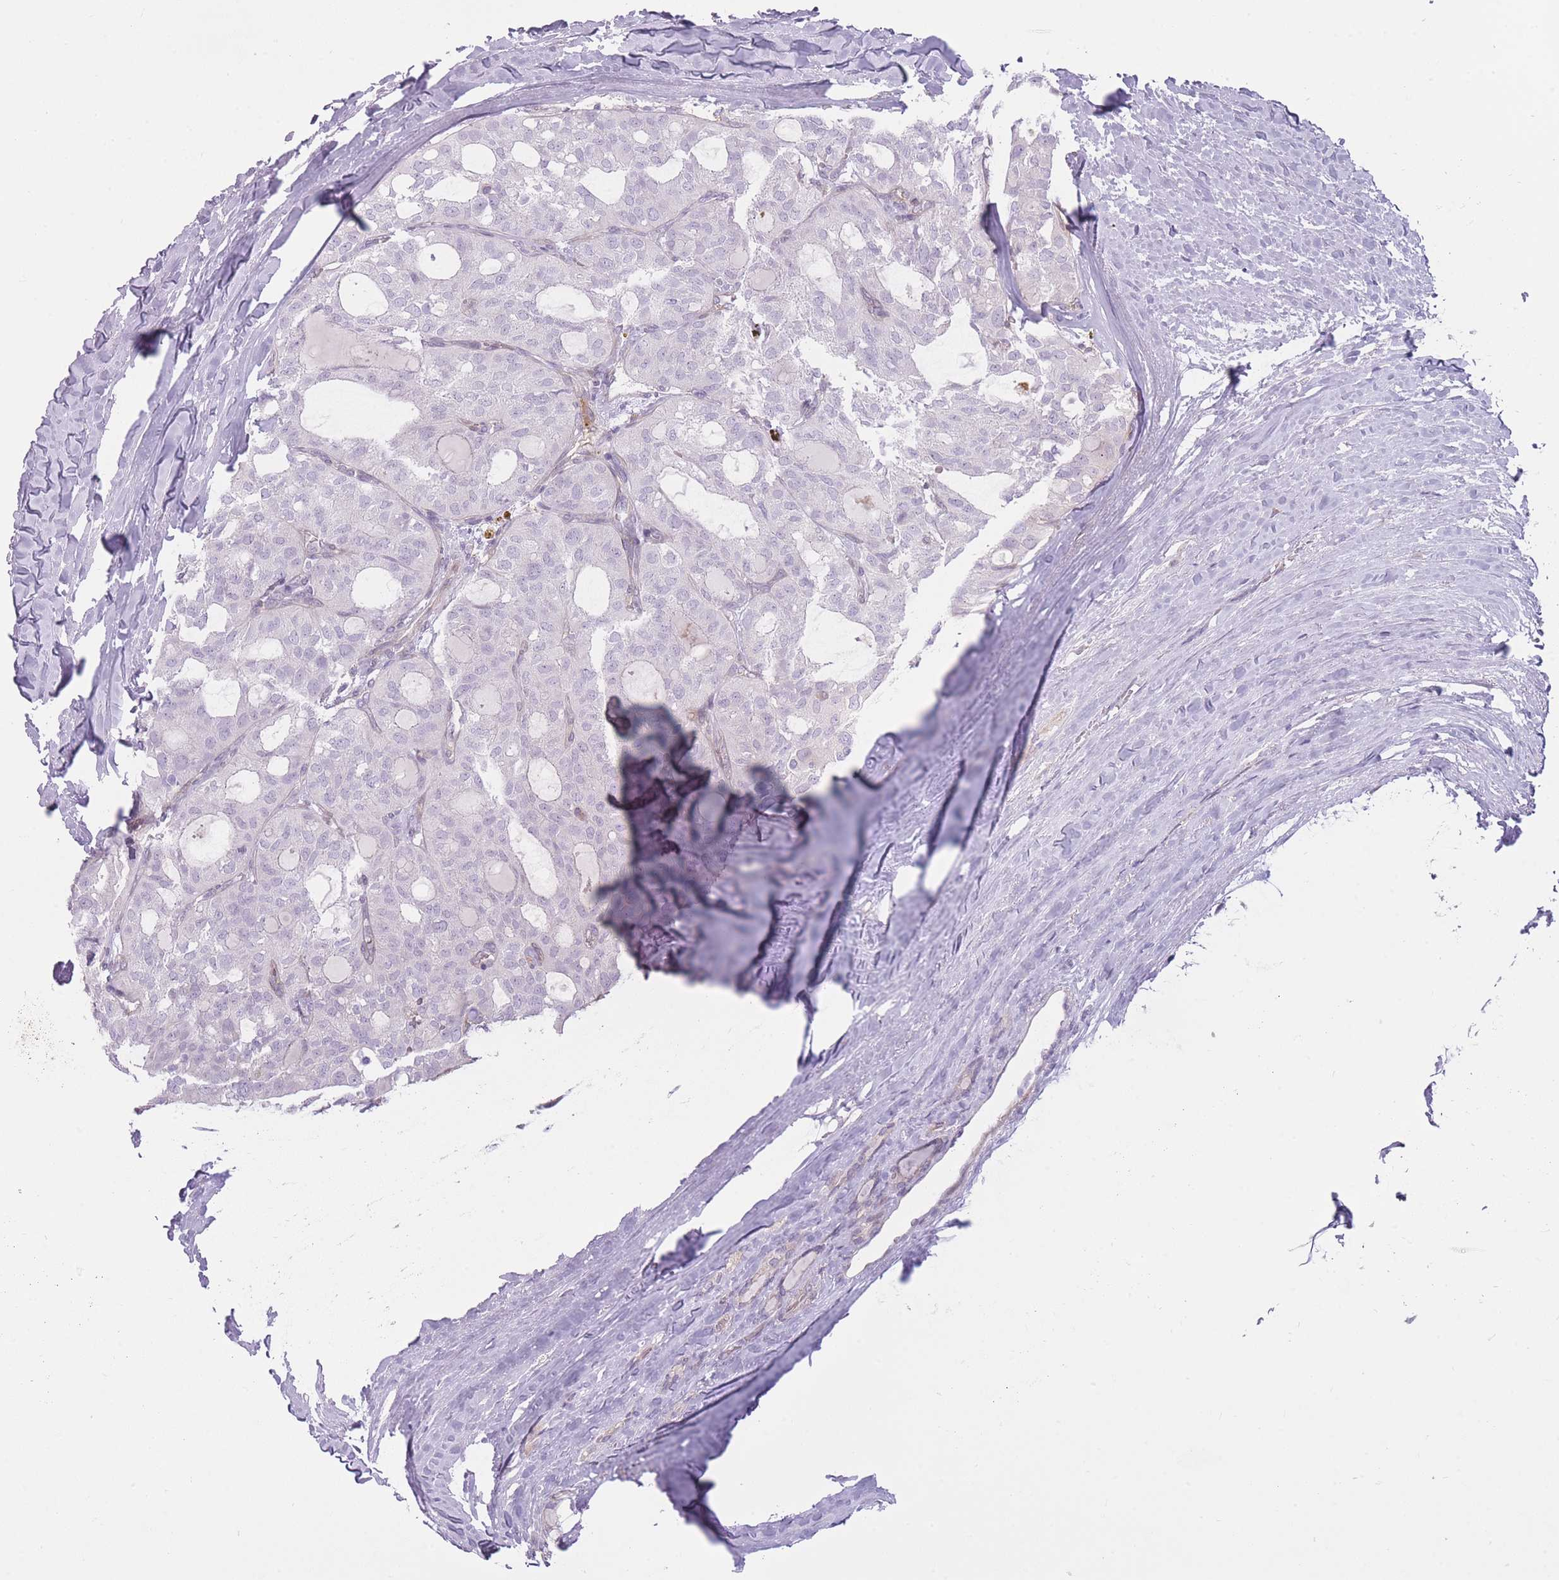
{"staining": {"intensity": "negative", "quantity": "none", "location": "none"}, "tissue": "thyroid cancer", "cell_type": "Tumor cells", "image_type": "cancer", "snomed": [{"axis": "morphology", "description": "Follicular adenoma carcinoma, NOS"}, {"axis": "topography", "description": "Thyroid gland"}], "caption": "Thyroid cancer (follicular adenoma carcinoma) stained for a protein using immunohistochemistry exhibits no staining tumor cells.", "gene": "PGRMC2", "patient": {"sex": "male", "age": 75}}